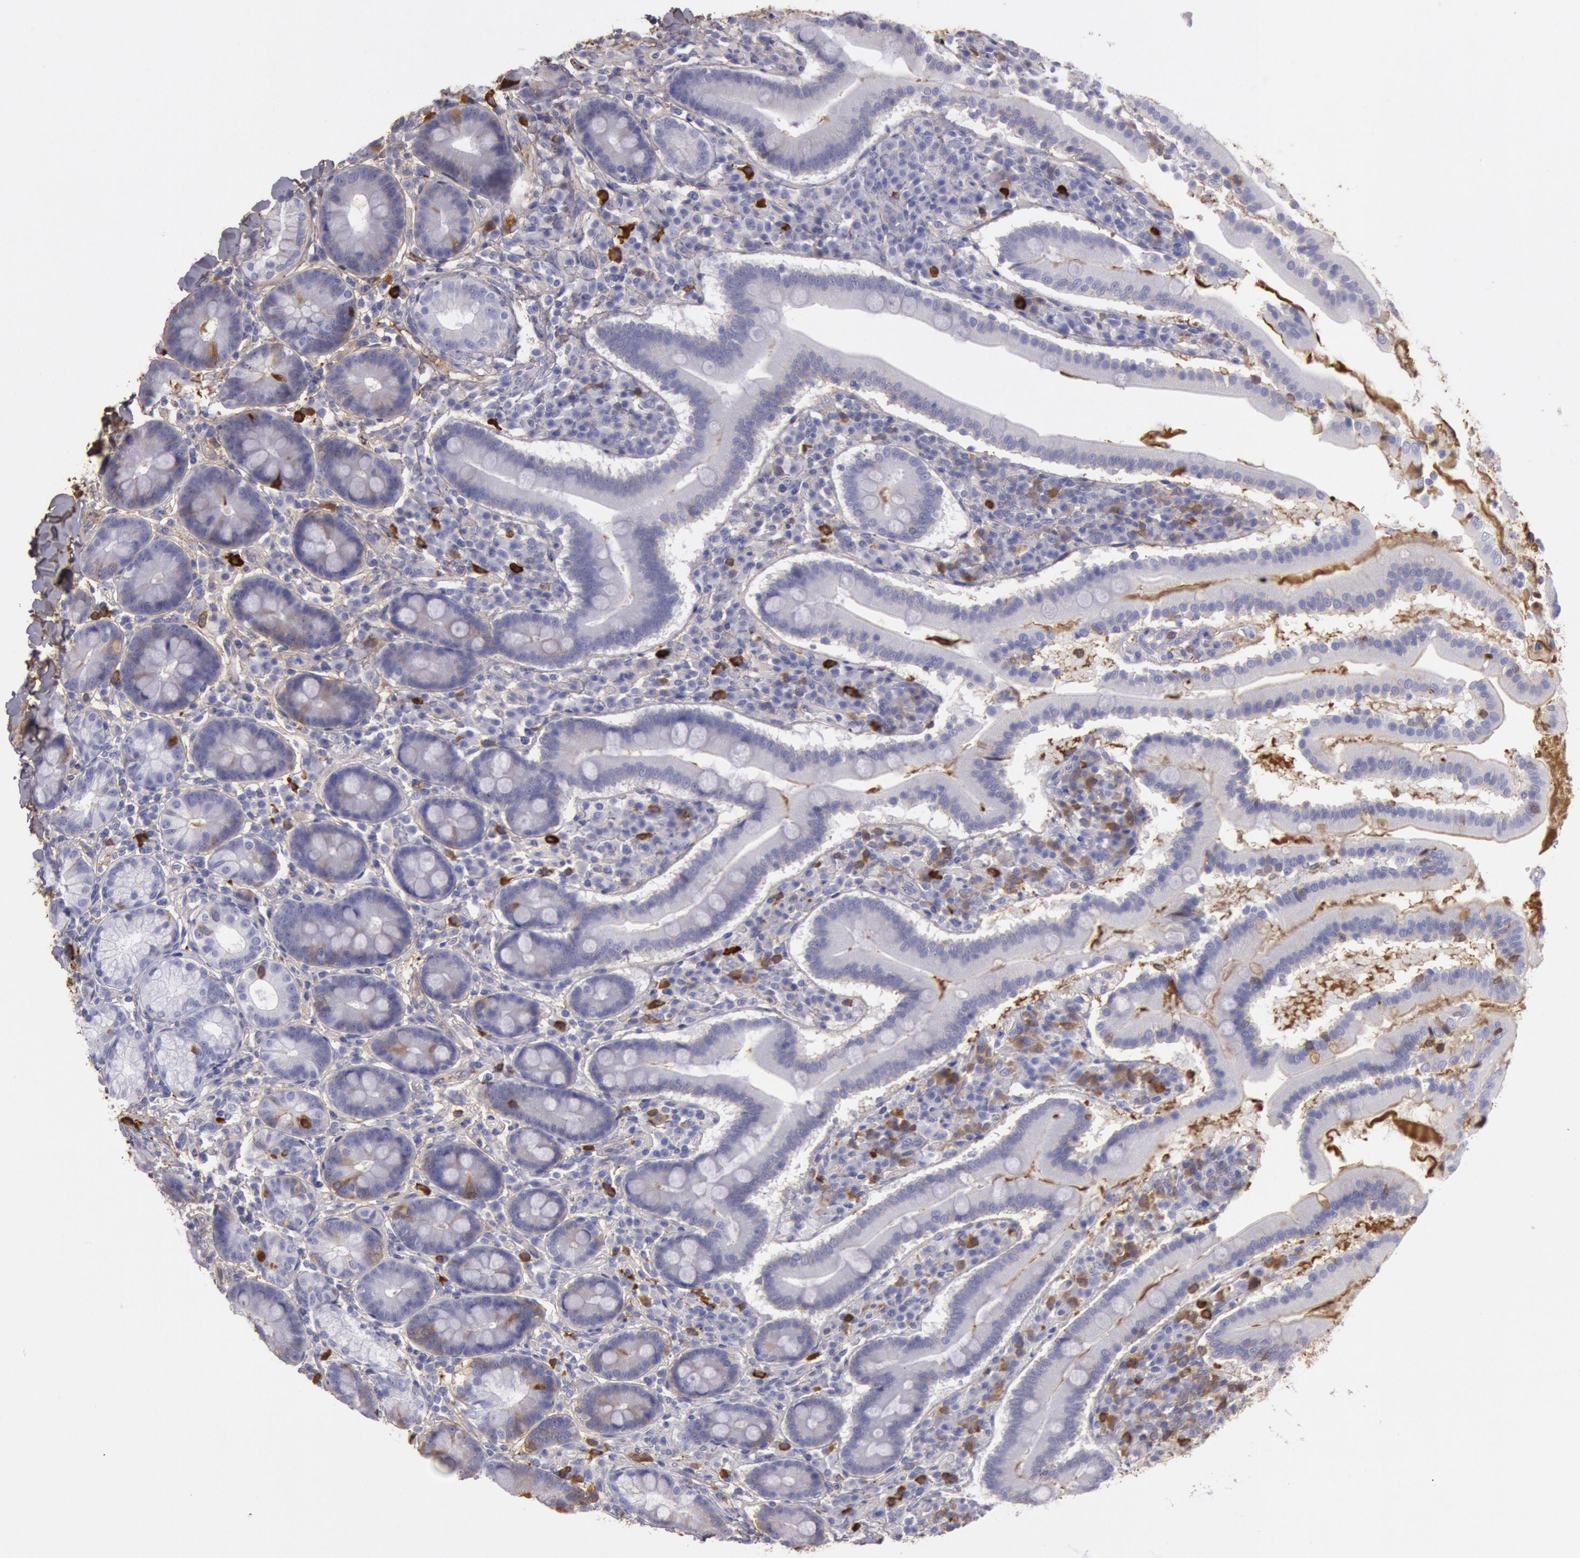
{"staining": {"intensity": "weak", "quantity": "25%-75%", "location": "cytoplasmic/membranous"}, "tissue": "duodenum", "cell_type": "Glandular cells", "image_type": "normal", "snomed": [{"axis": "morphology", "description": "Normal tissue, NOS"}, {"axis": "topography", "description": "Duodenum"}], "caption": "Immunohistochemistry (IHC) image of unremarkable duodenum: human duodenum stained using immunohistochemistry (IHC) shows low levels of weak protein expression localized specifically in the cytoplasmic/membranous of glandular cells, appearing as a cytoplasmic/membranous brown color.", "gene": "IGHG1", "patient": {"sex": "male", "age": 50}}